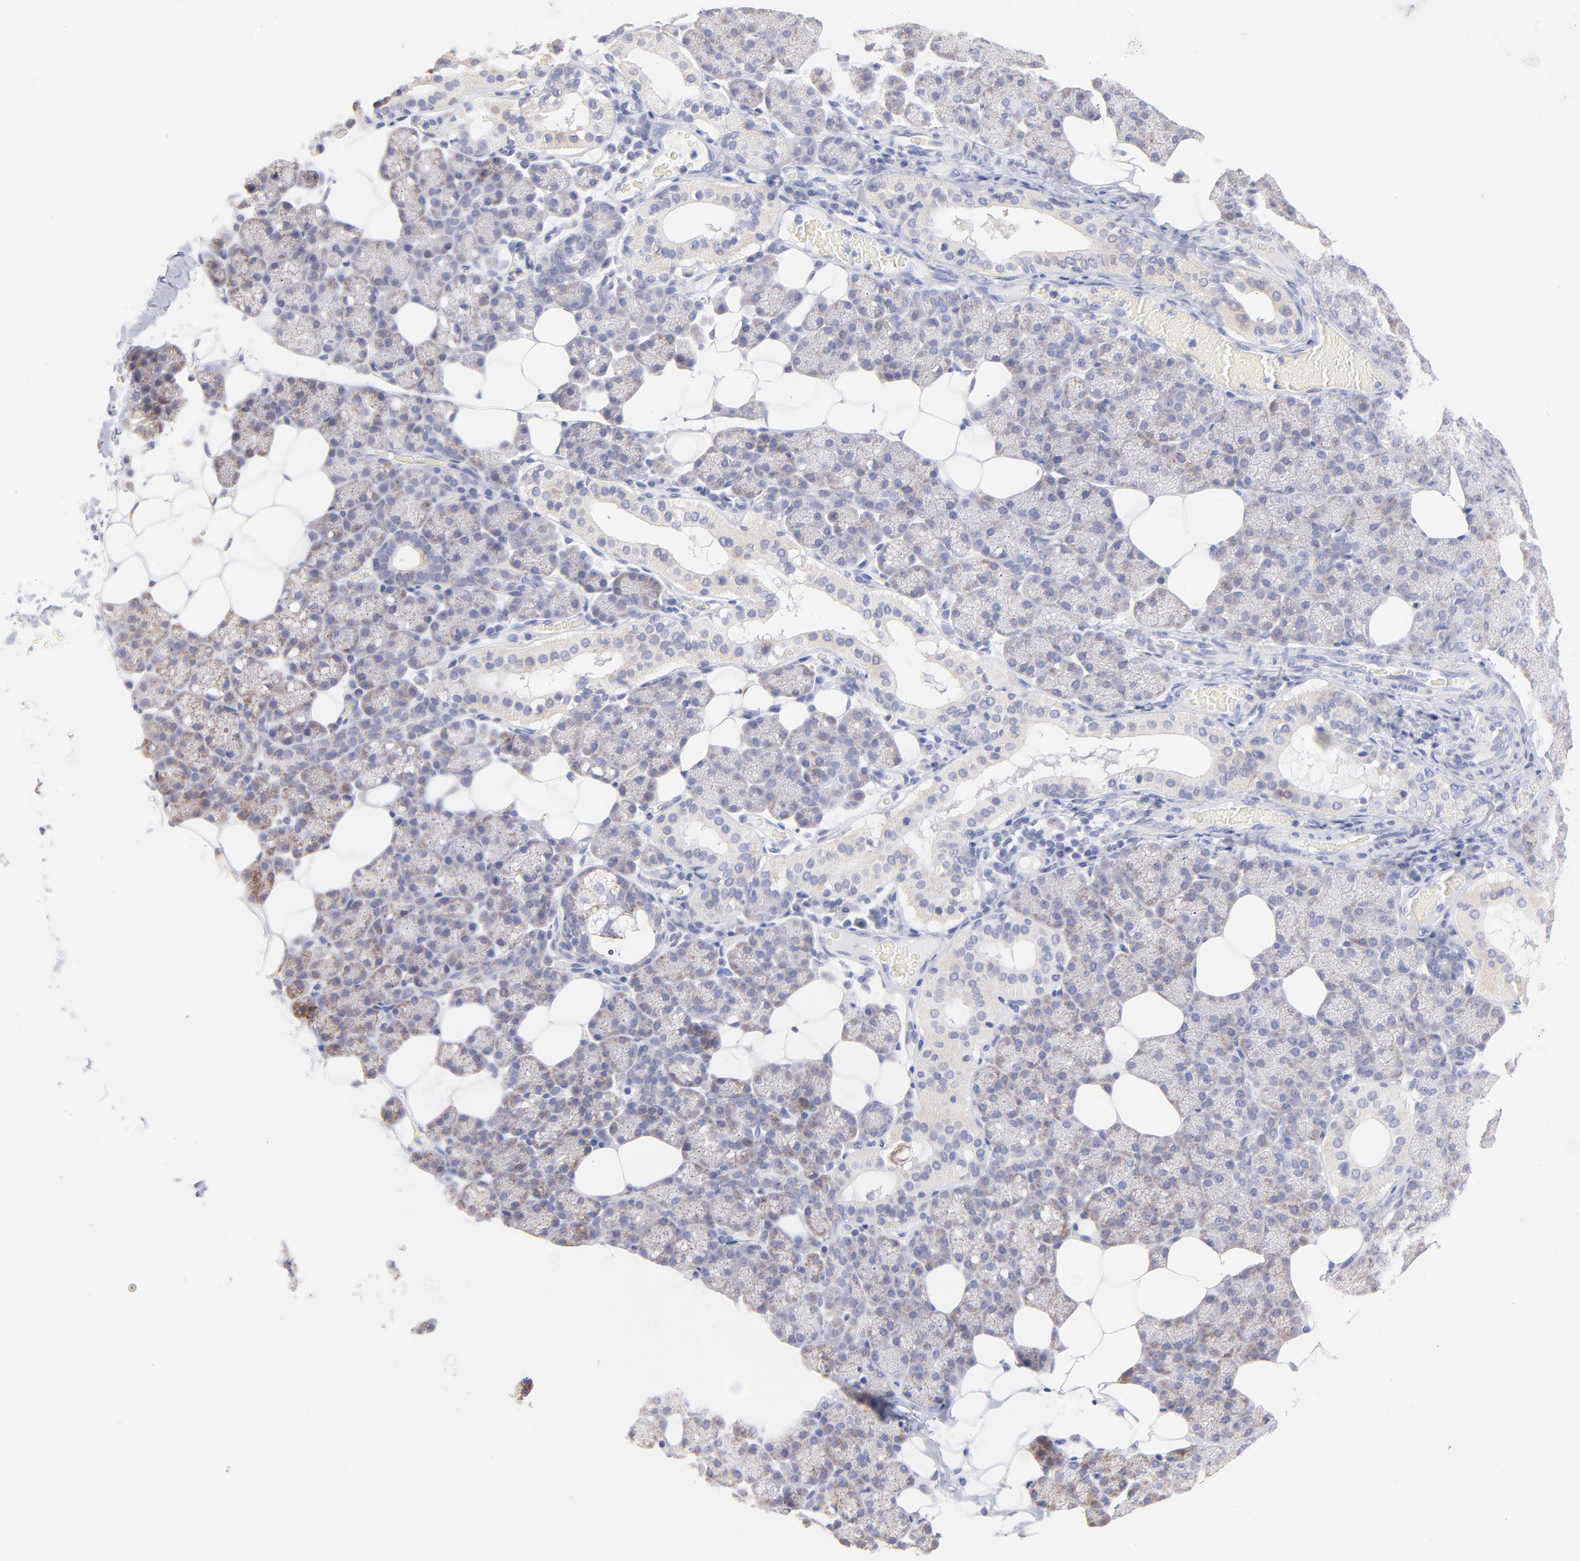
{"staining": {"intensity": "weak", "quantity": "<25%", "location": "cytoplasmic/membranous"}, "tissue": "salivary gland", "cell_type": "Glandular cells", "image_type": "normal", "snomed": [{"axis": "morphology", "description": "Normal tissue, NOS"}, {"axis": "topography", "description": "Lymph node"}, {"axis": "topography", "description": "Salivary gland"}], "caption": "The immunohistochemistry (IHC) histopathology image has no significant expression in glandular cells of salivary gland.", "gene": "TST", "patient": {"sex": "male", "age": 8}}